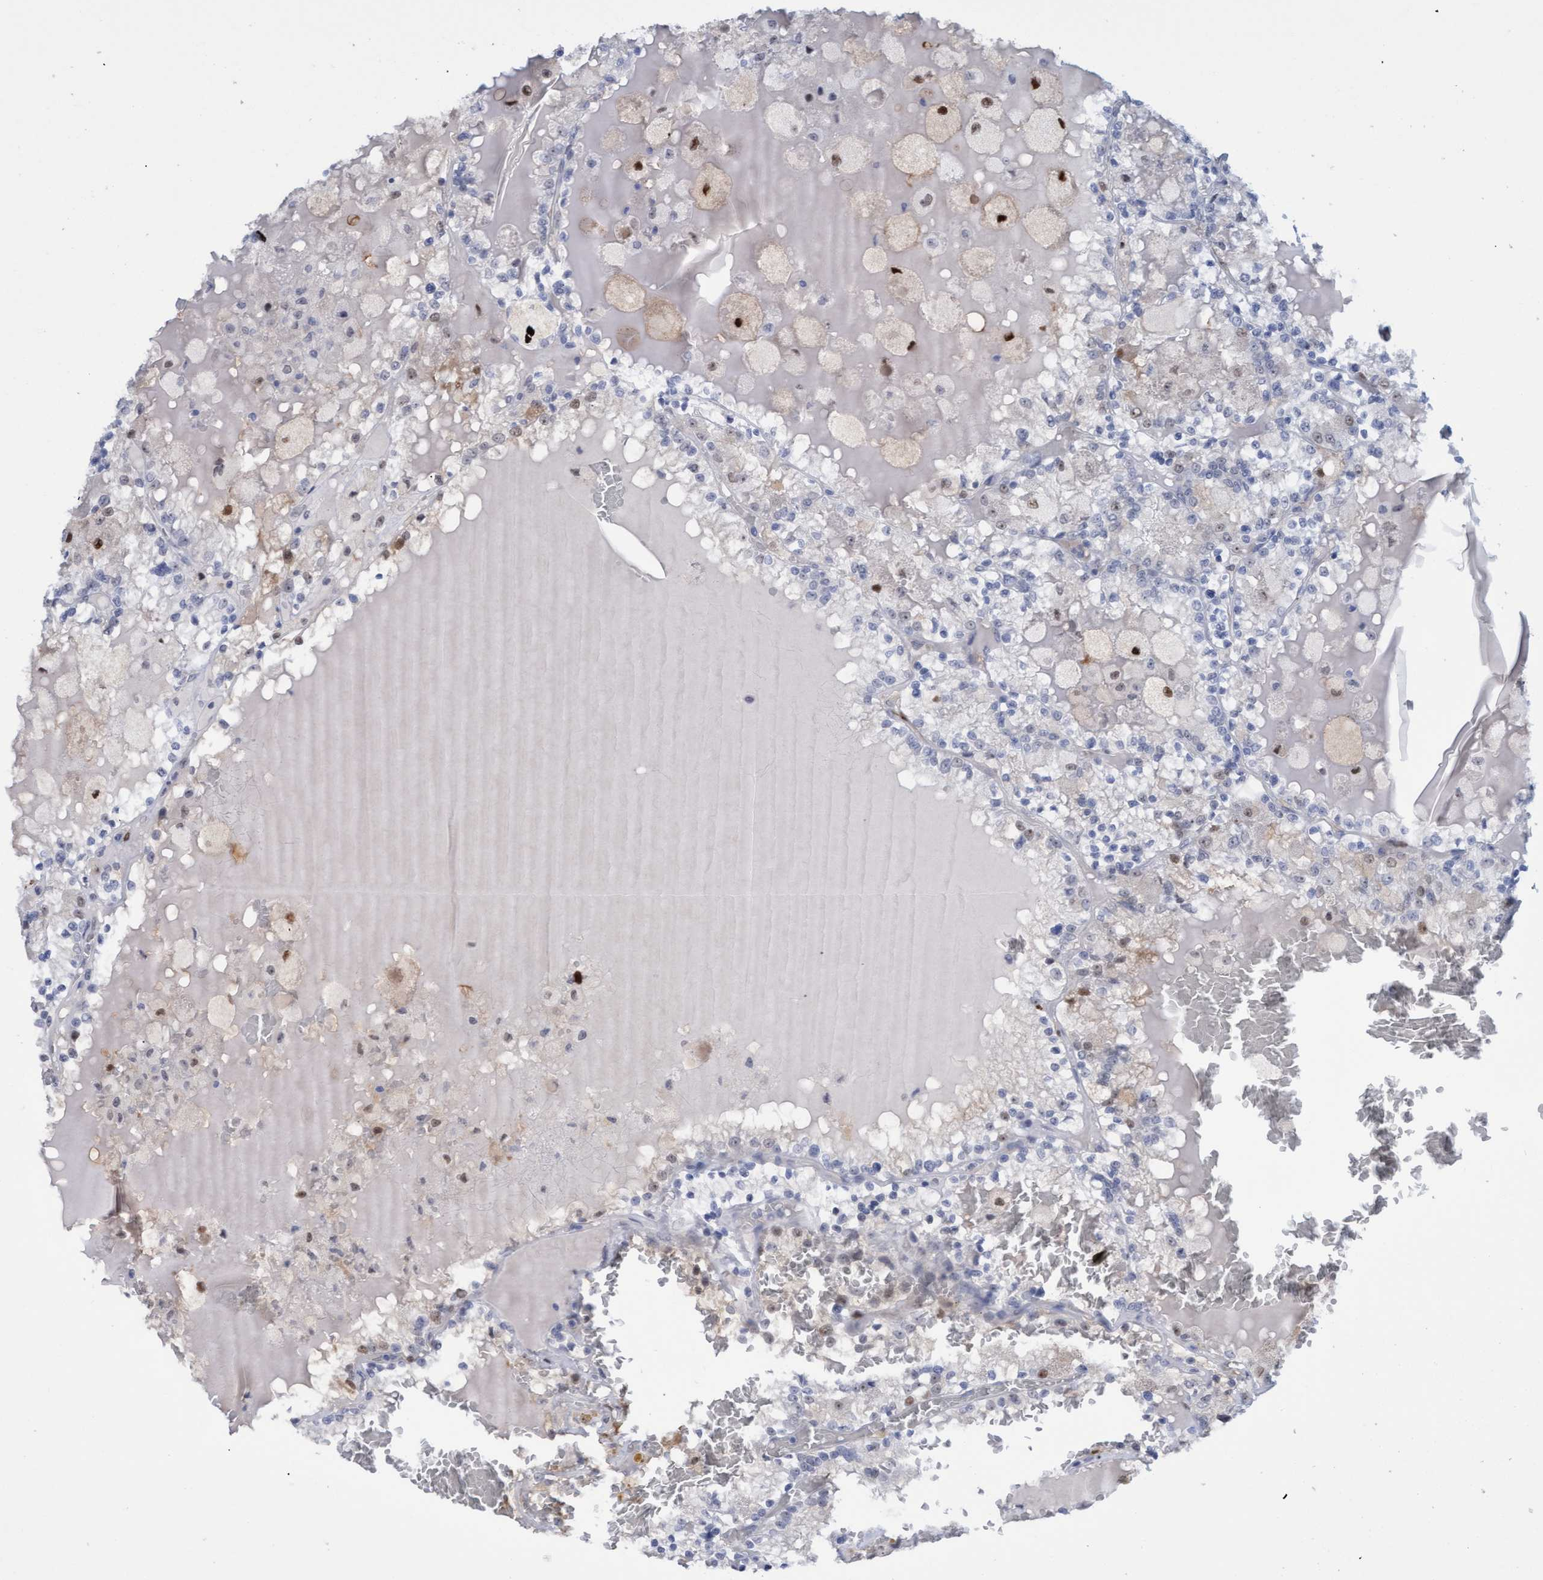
{"staining": {"intensity": "weak", "quantity": "<25%", "location": "nuclear"}, "tissue": "renal cancer", "cell_type": "Tumor cells", "image_type": "cancer", "snomed": [{"axis": "morphology", "description": "Adenocarcinoma, NOS"}, {"axis": "topography", "description": "Kidney"}], "caption": "Image shows no significant protein staining in tumor cells of adenocarcinoma (renal). (Stains: DAB (3,3'-diaminobenzidine) immunohistochemistry with hematoxylin counter stain, Microscopy: brightfield microscopy at high magnification).", "gene": "PINX1", "patient": {"sex": "female", "age": 56}}